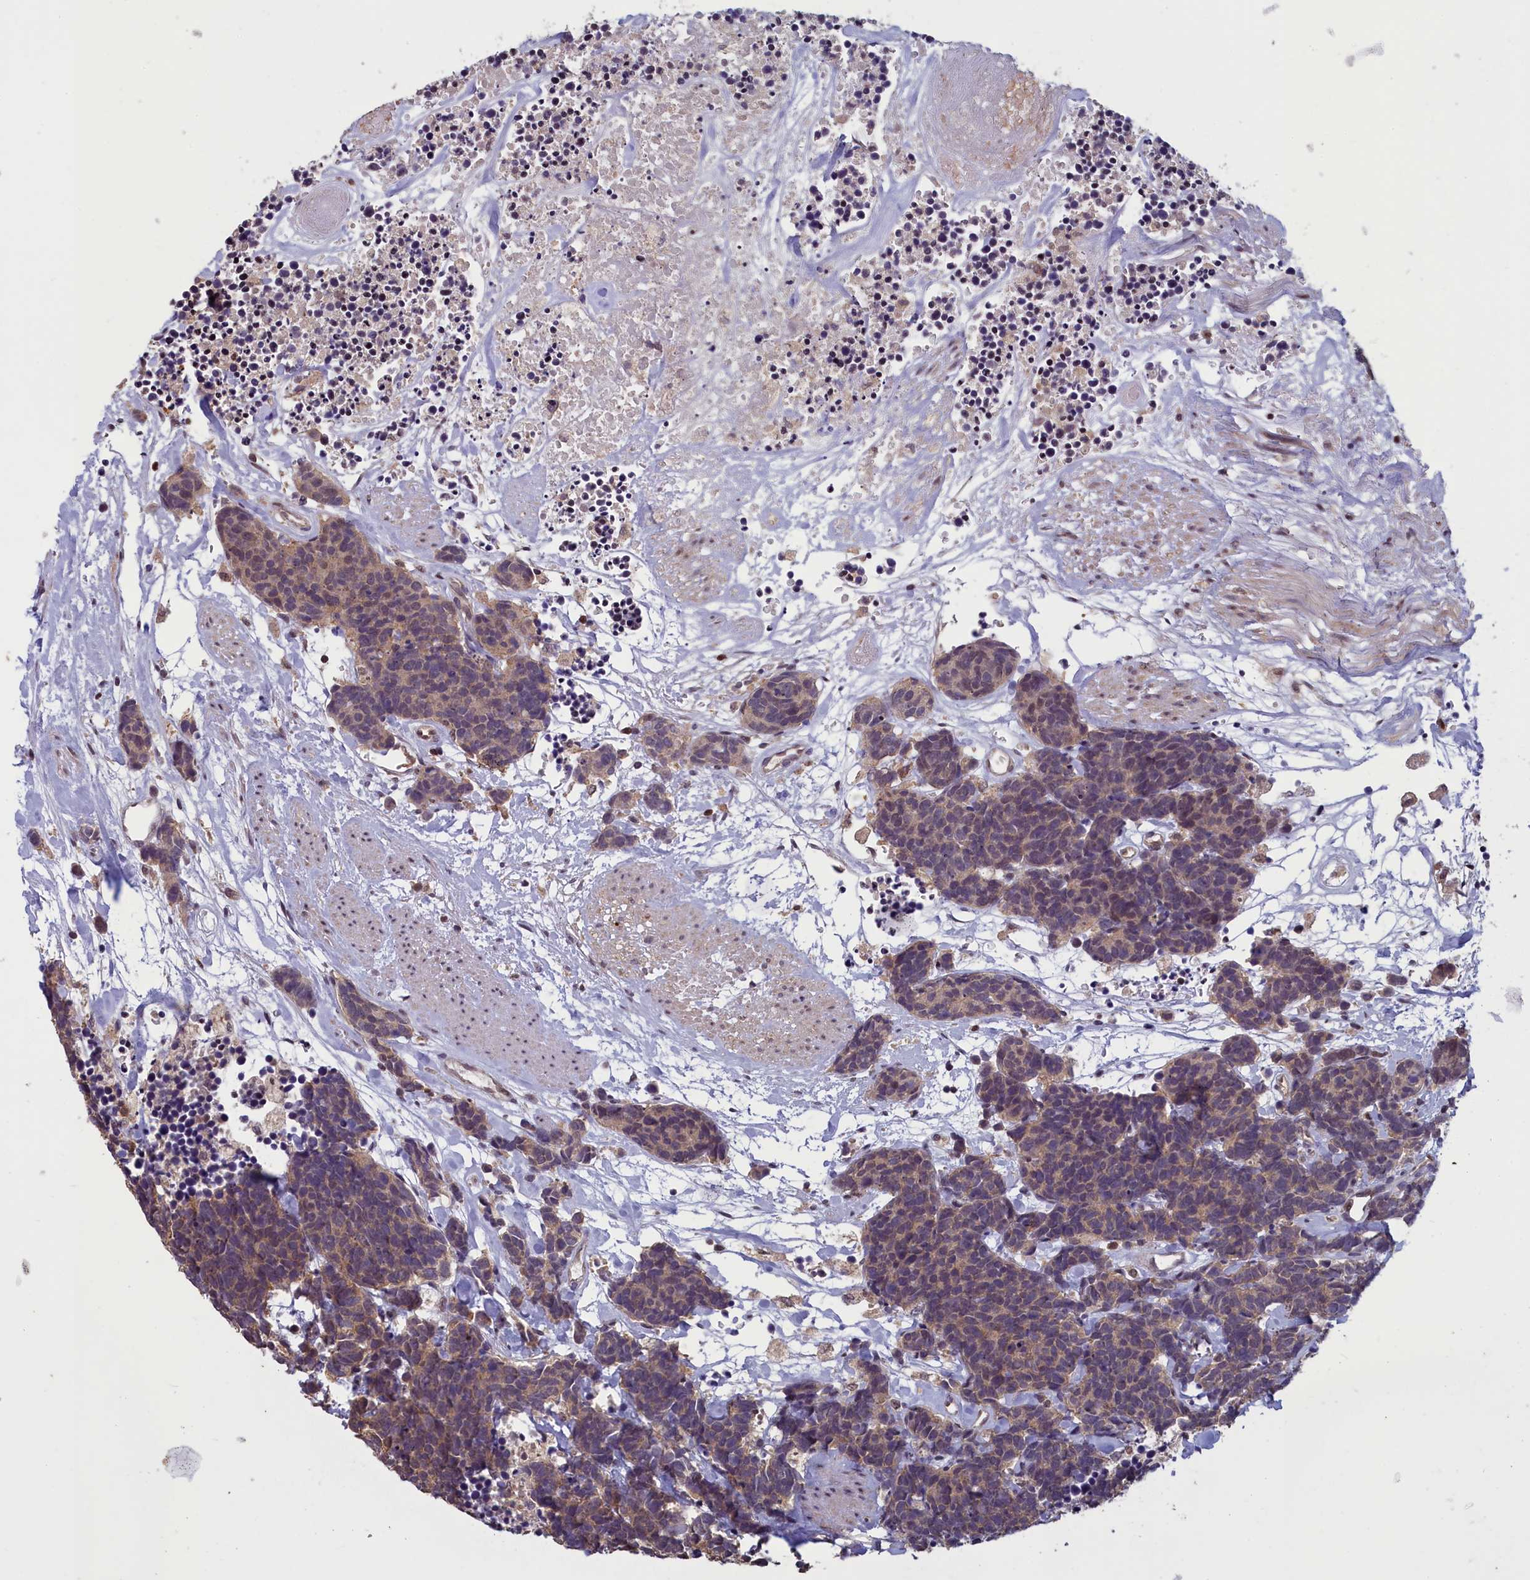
{"staining": {"intensity": "weak", "quantity": "25%-75%", "location": "cytoplasmic/membranous"}, "tissue": "carcinoid", "cell_type": "Tumor cells", "image_type": "cancer", "snomed": [{"axis": "morphology", "description": "Carcinoma, NOS"}, {"axis": "morphology", "description": "Carcinoid, malignant, NOS"}, {"axis": "topography", "description": "Urinary bladder"}], "caption": "There is low levels of weak cytoplasmic/membranous positivity in tumor cells of carcinoid, as demonstrated by immunohistochemical staining (brown color).", "gene": "NUBP1", "patient": {"sex": "male", "age": 57}}